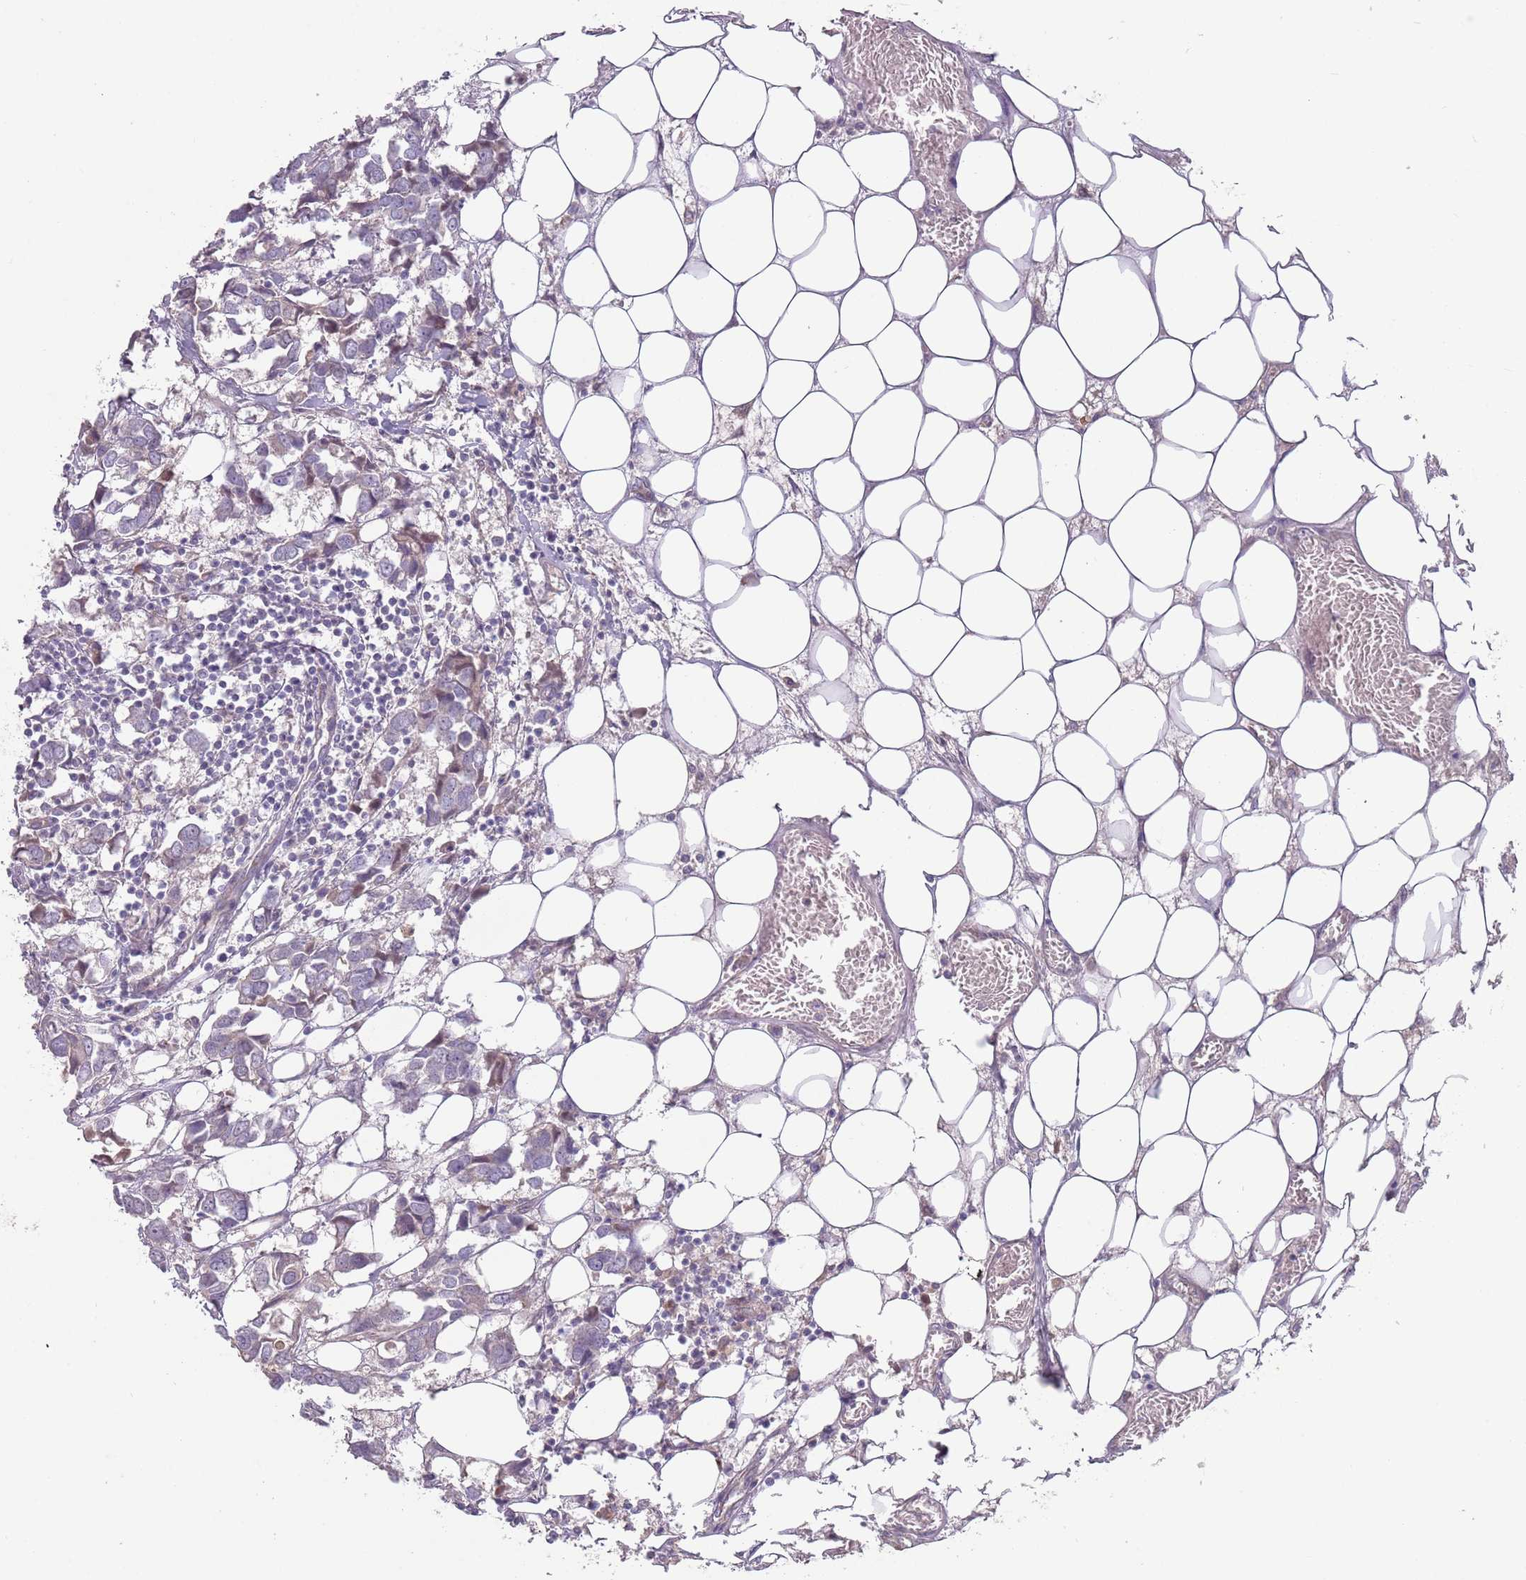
{"staining": {"intensity": "negative", "quantity": "none", "location": "none"}, "tissue": "breast cancer", "cell_type": "Tumor cells", "image_type": "cancer", "snomed": [{"axis": "morphology", "description": "Duct carcinoma"}, {"axis": "topography", "description": "Breast"}], "caption": "Tumor cells show no significant protein expression in breast cancer.", "gene": "SAV1", "patient": {"sex": "female", "age": 83}}